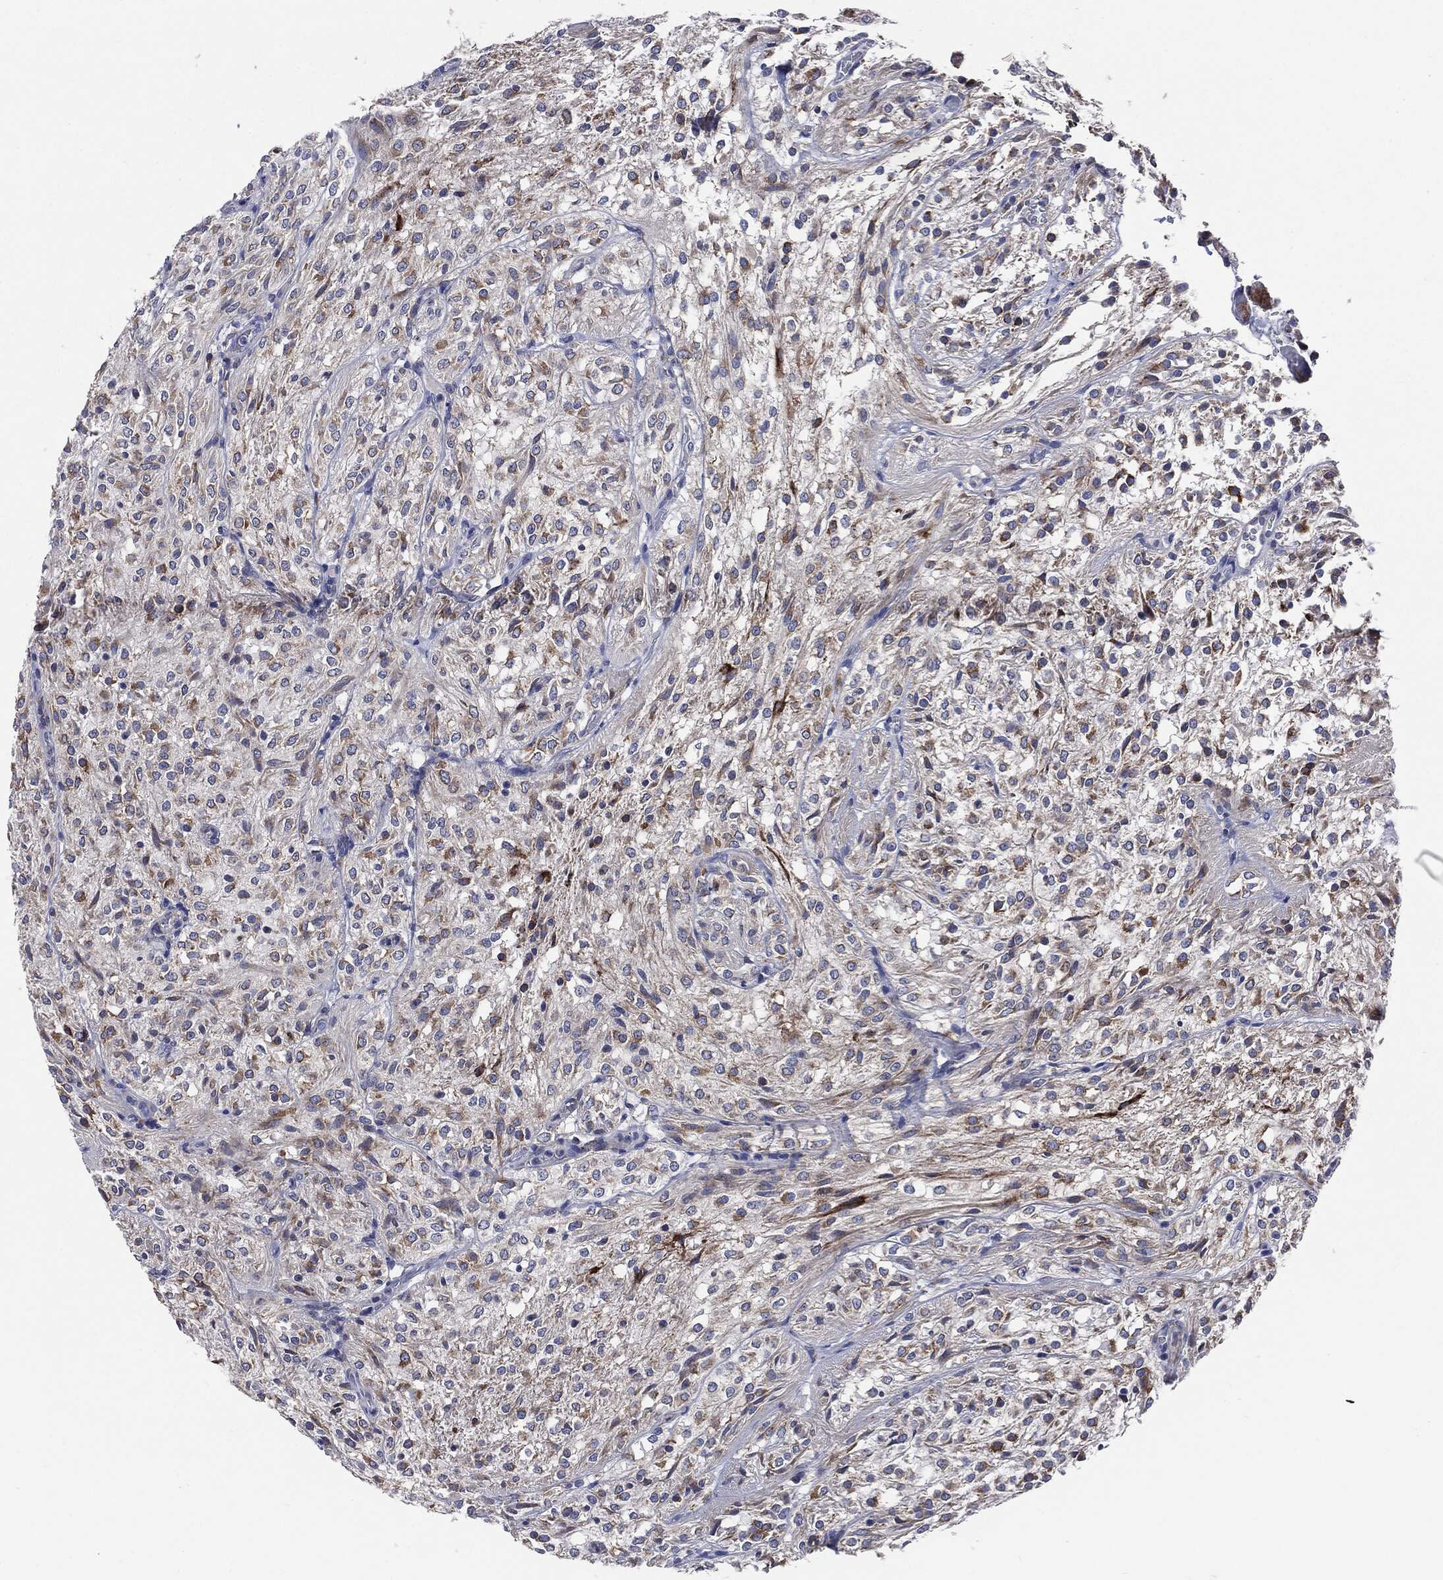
{"staining": {"intensity": "moderate", "quantity": "25%-75%", "location": "cytoplasmic/membranous"}, "tissue": "glioma", "cell_type": "Tumor cells", "image_type": "cancer", "snomed": [{"axis": "morphology", "description": "Glioma, malignant, Low grade"}, {"axis": "topography", "description": "Brain"}], "caption": "Low-grade glioma (malignant) stained for a protein (brown) shows moderate cytoplasmic/membranous positive staining in approximately 25%-75% of tumor cells.", "gene": "PTGS2", "patient": {"sex": "male", "age": 3}}